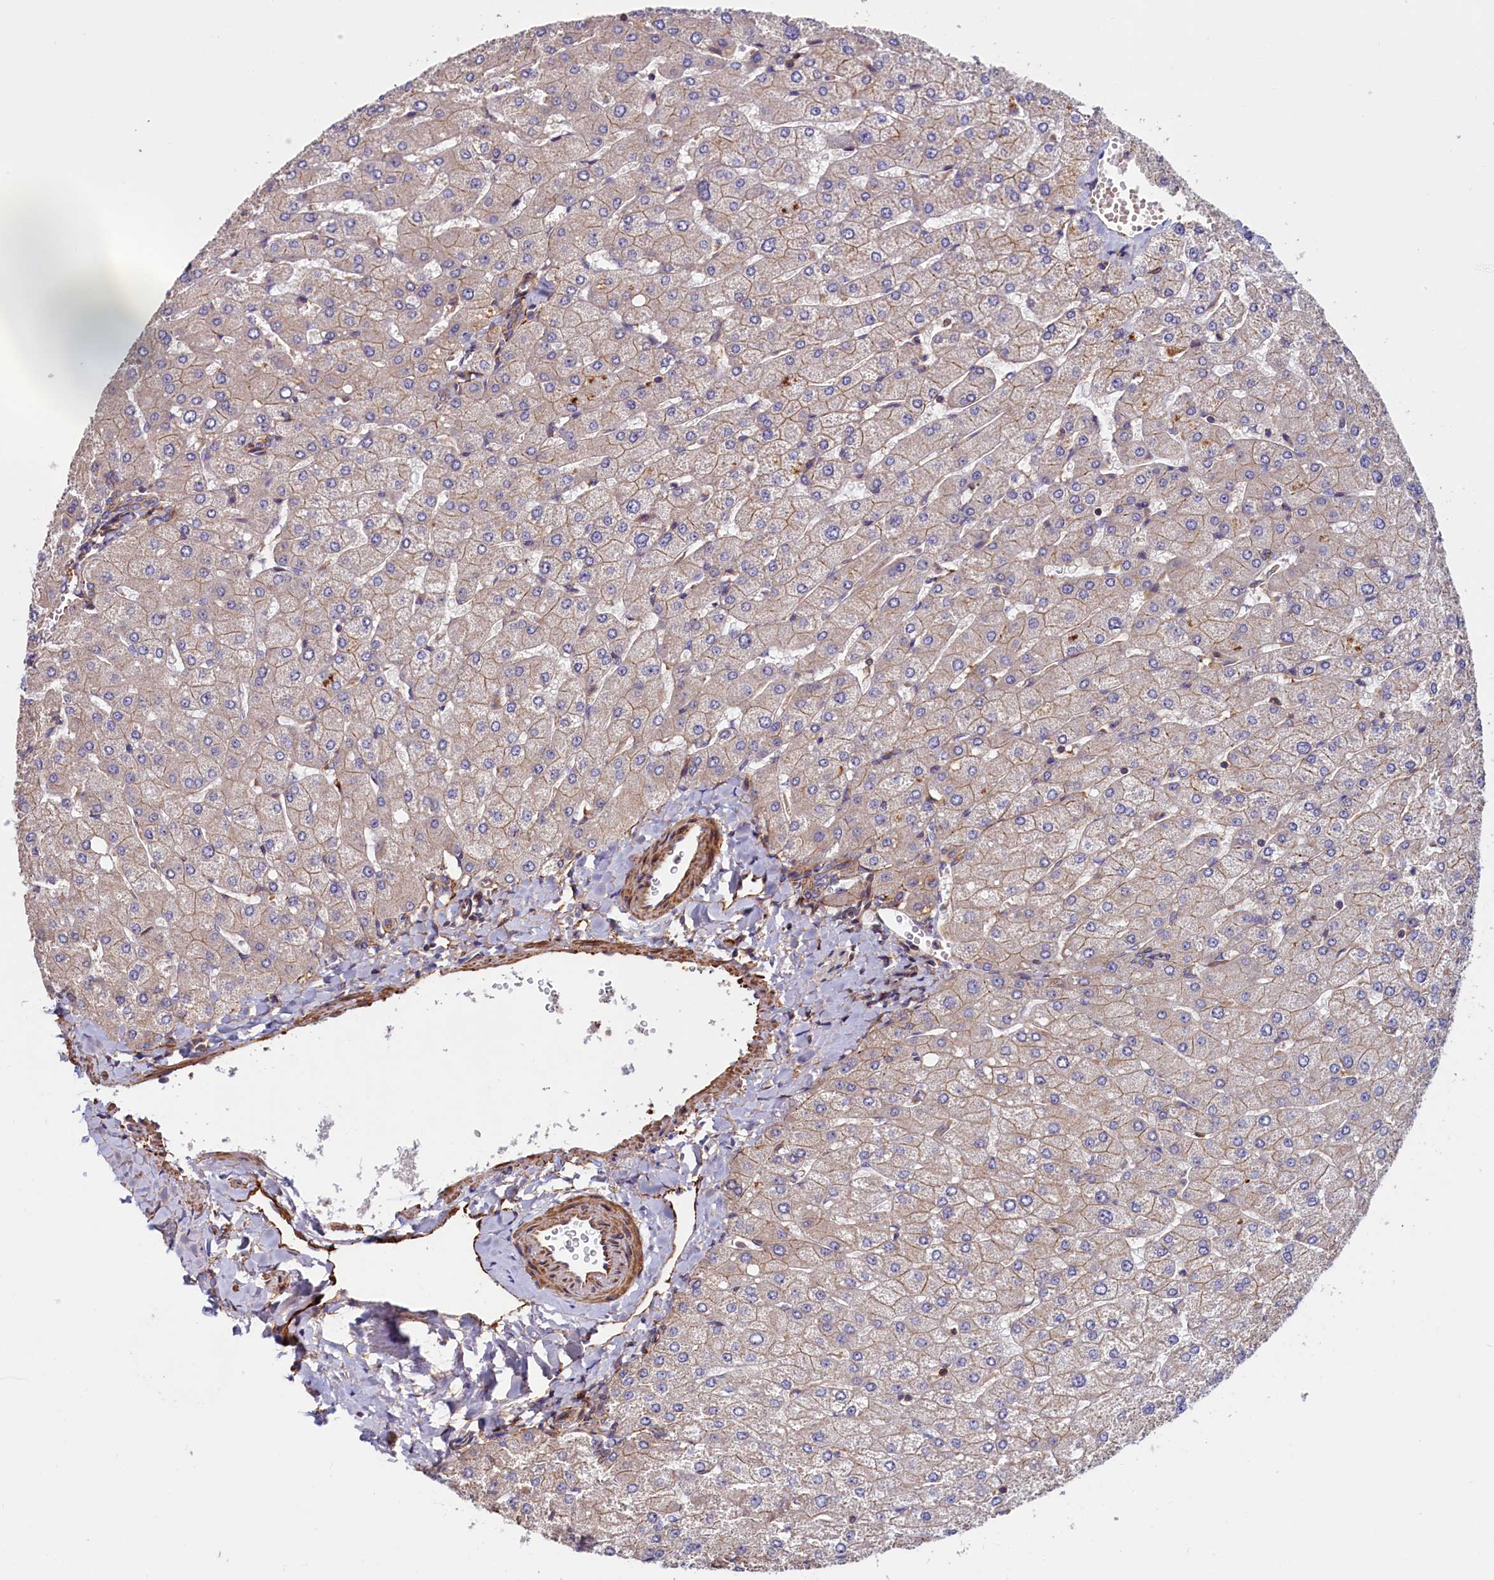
{"staining": {"intensity": "weak", "quantity": ">75%", "location": "cytoplasmic/membranous"}, "tissue": "liver", "cell_type": "Cholangiocytes", "image_type": "normal", "snomed": [{"axis": "morphology", "description": "Normal tissue, NOS"}, {"axis": "topography", "description": "Liver"}], "caption": "An IHC image of benign tissue is shown. Protein staining in brown shows weak cytoplasmic/membranous positivity in liver within cholangiocytes. (brown staining indicates protein expression, while blue staining denotes nuclei).", "gene": "DUOXA1", "patient": {"sex": "male", "age": 55}}